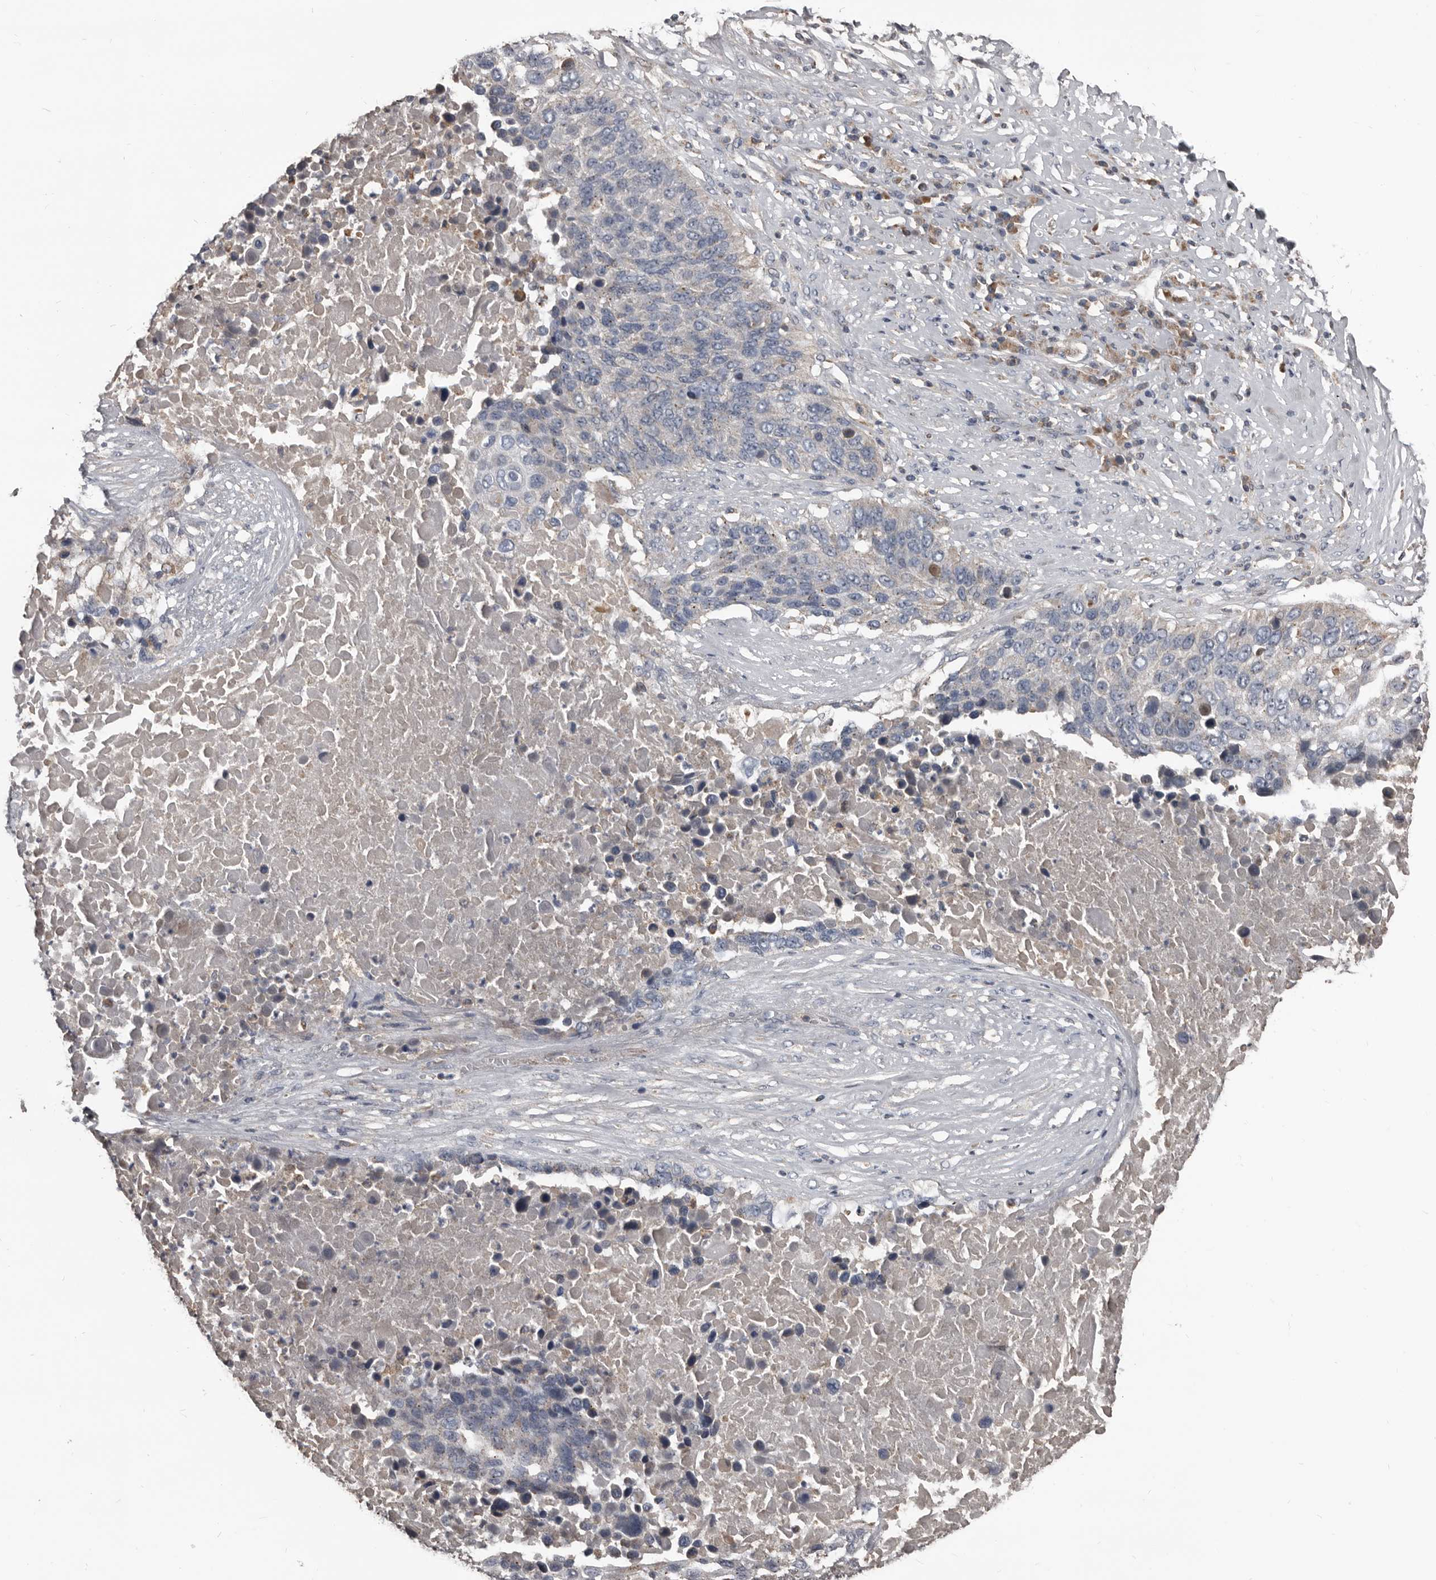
{"staining": {"intensity": "negative", "quantity": "none", "location": "none"}, "tissue": "lung cancer", "cell_type": "Tumor cells", "image_type": "cancer", "snomed": [{"axis": "morphology", "description": "Squamous cell carcinoma, NOS"}, {"axis": "topography", "description": "Lung"}], "caption": "Image shows no protein staining in tumor cells of lung cancer (squamous cell carcinoma) tissue.", "gene": "GREB1", "patient": {"sex": "male", "age": 66}}